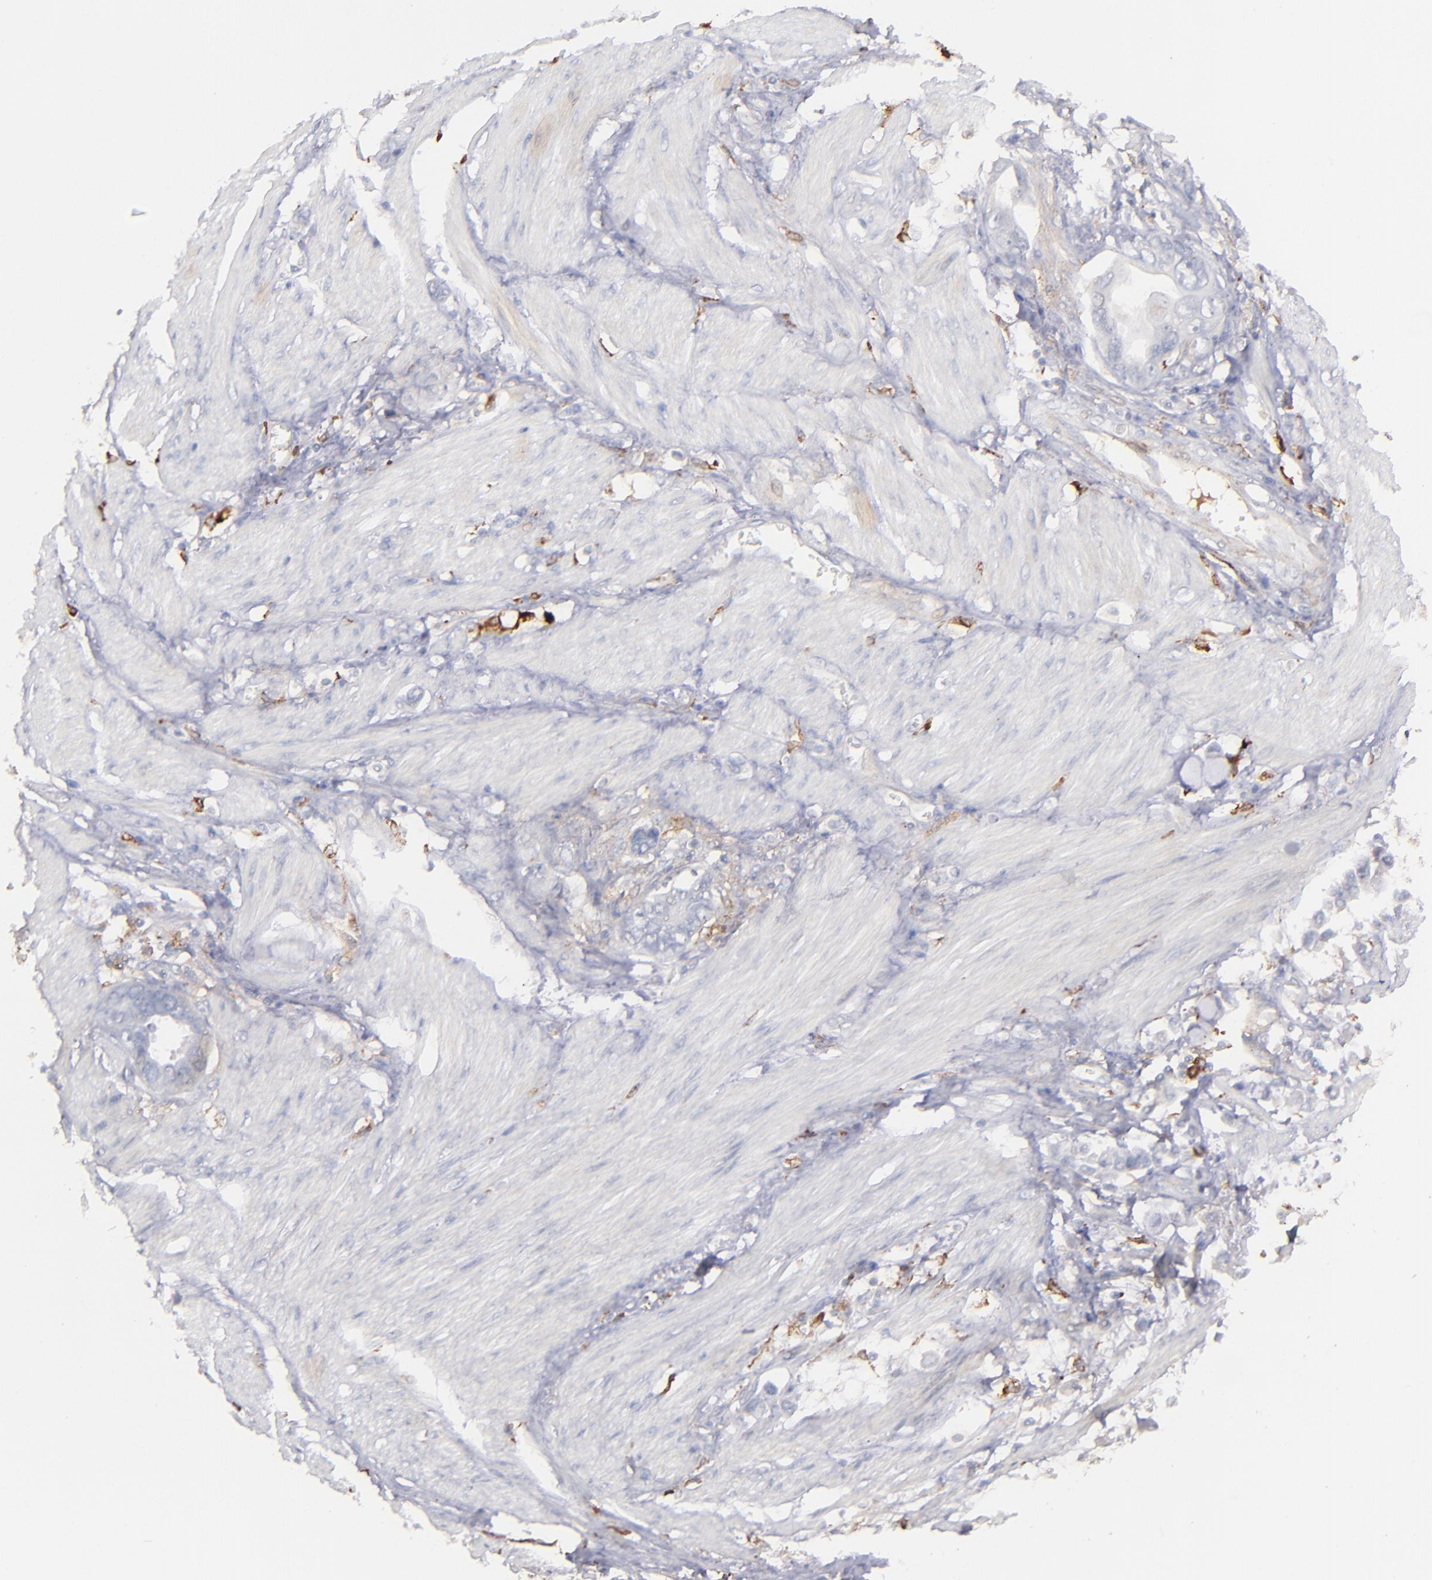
{"staining": {"intensity": "negative", "quantity": "none", "location": "none"}, "tissue": "stomach cancer", "cell_type": "Tumor cells", "image_type": "cancer", "snomed": [{"axis": "morphology", "description": "Adenocarcinoma, NOS"}, {"axis": "topography", "description": "Stomach"}], "caption": "DAB (3,3'-diaminobenzidine) immunohistochemical staining of human stomach adenocarcinoma exhibits no significant expression in tumor cells.", "gene": "C1QA", "patient": {"sex": "male", "age": 78}}